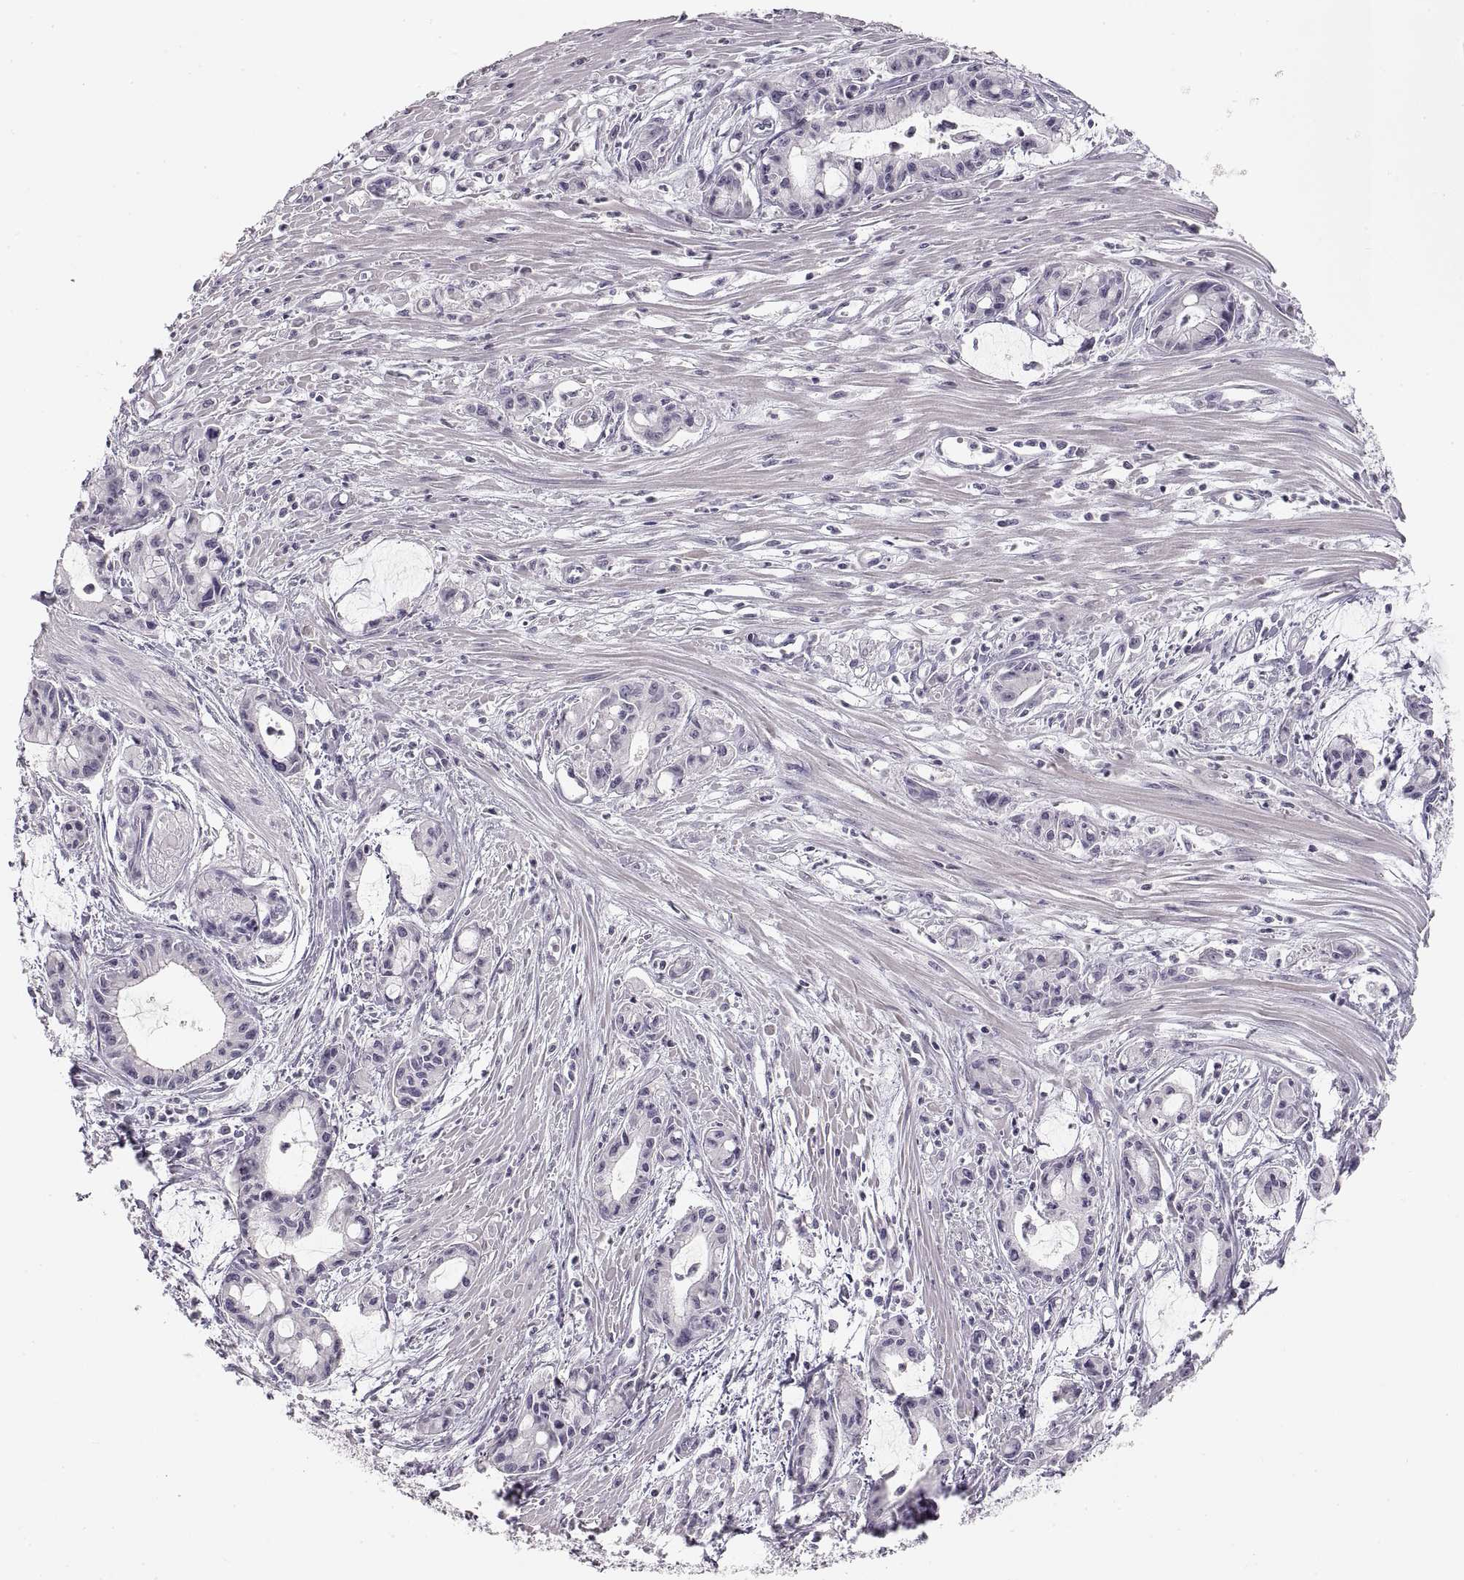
{"staining": {"intensity": "negative", "quantity": "none", "location": "none"}, "tissue": "pancreatic cancer", "cell_type": "Tumor cells", "image_type": "cancer", "snomed": [{"axis": "morphology", "description": "Adenocarcinoma, NOS"}, {"axis": "topography", "description": "Pancreas"}], "caption": "The immunohistochemistry photomicrograph has no significant positivity in tumor cells of pancreatic adenocarcinoma tissue. (DAB immunohistochemistry (IHC), high magnification).", "gene": "PCSK2", "patient": {"sex": "male", "age": 48}}